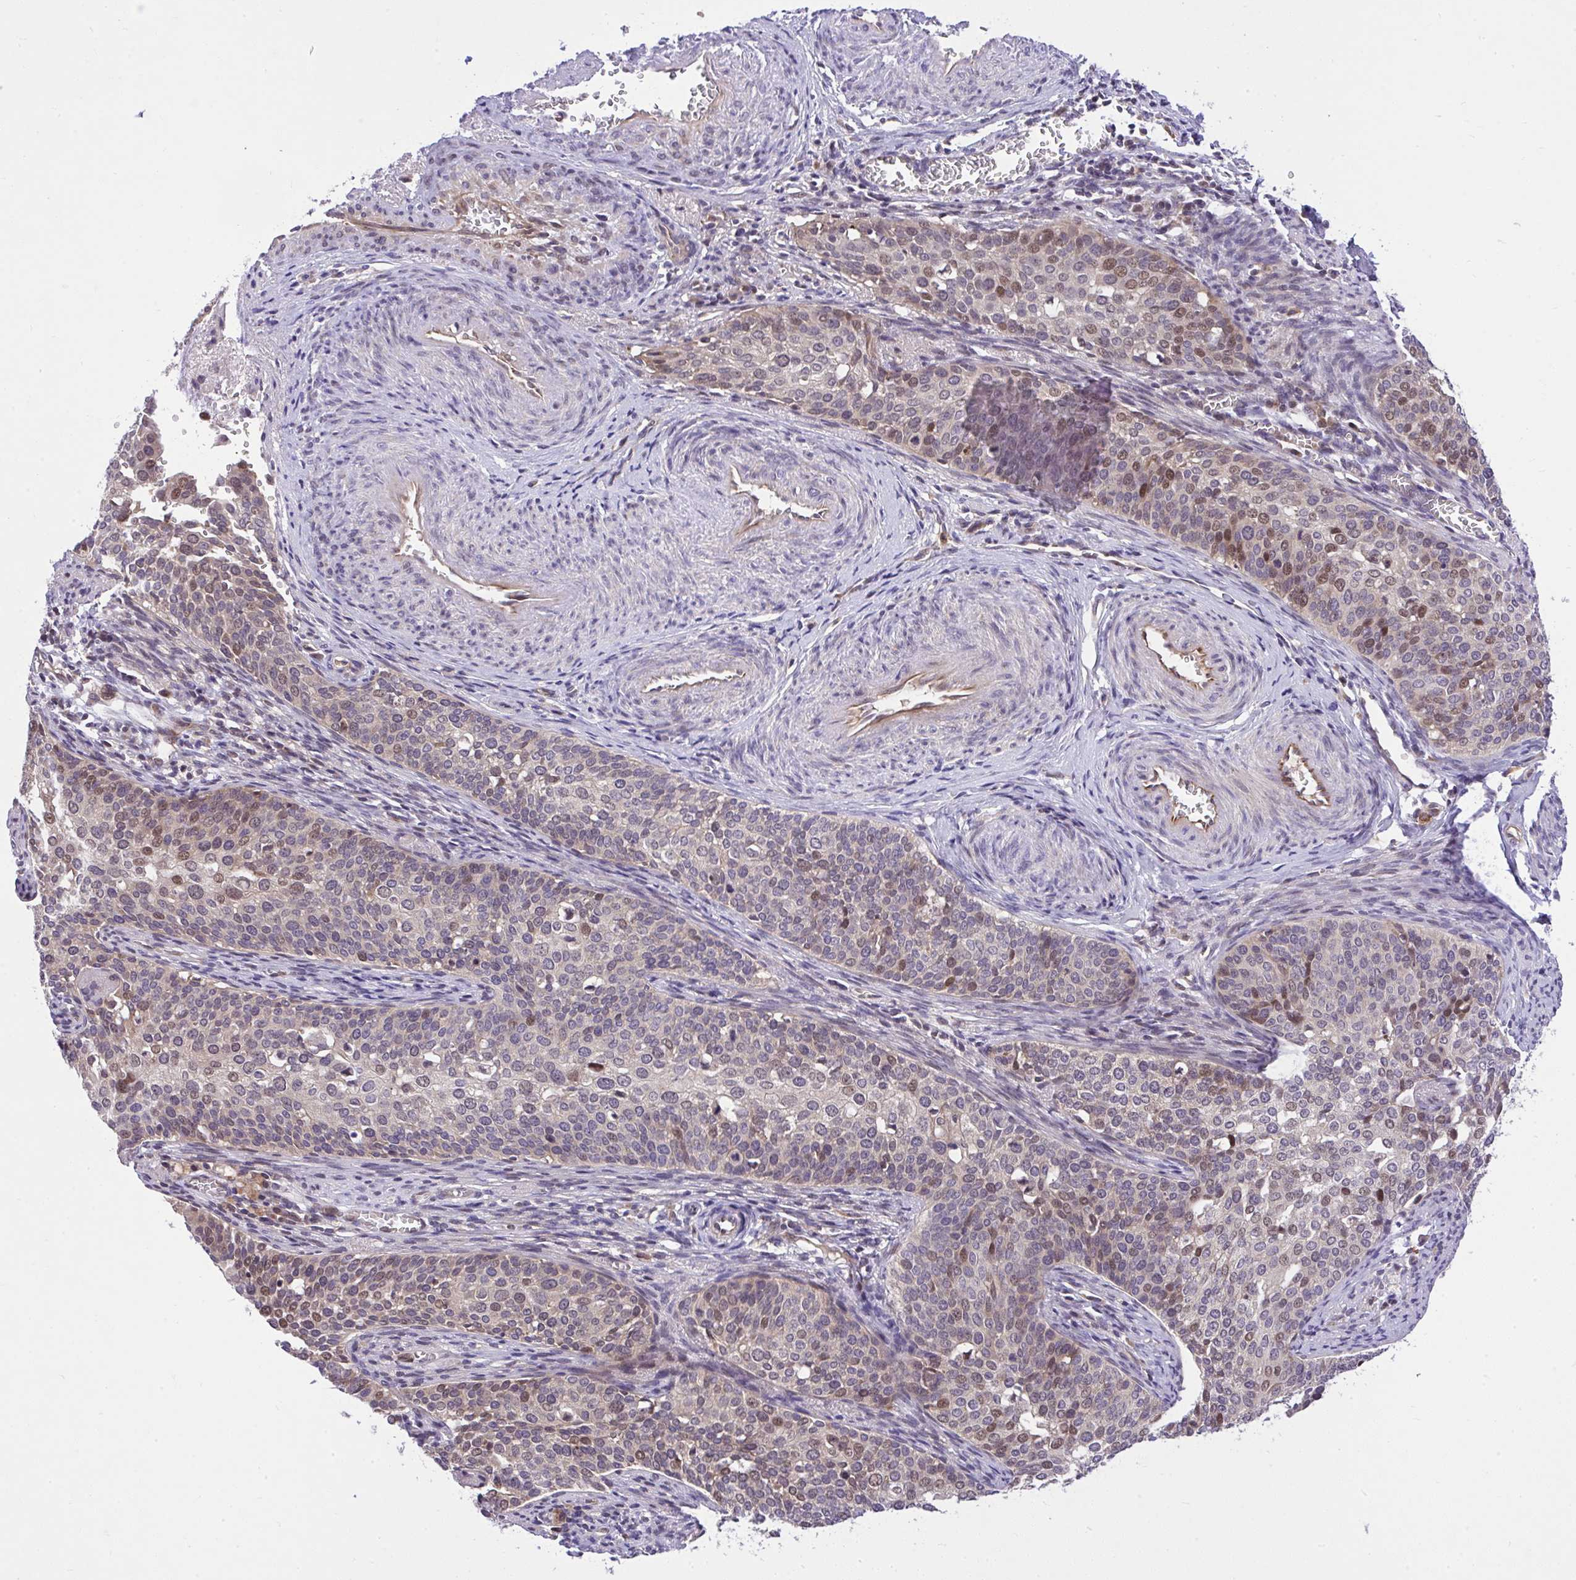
{"staining": {"intensity": "moderate", "quantity": "25%-75%", "location": "nuclear"}, "tissue": "cervical cancer", "cell_type": "Tumor cells", "image_type": "cancer", "snomed": [{"axis": "morphology", "description": "Squamous cell carcinoma, NOS"}, {"axis": "topography", "description": "Cervix"}], "caption": "Human cervical cancer (squamous cell carcinoma) stained with a brown dye demonstrates moderate nuclear positive expression in approximately 25%-75% of tumor cells.", "gene": "CHIA", "patient": {"sex": "female", "age": 44}}